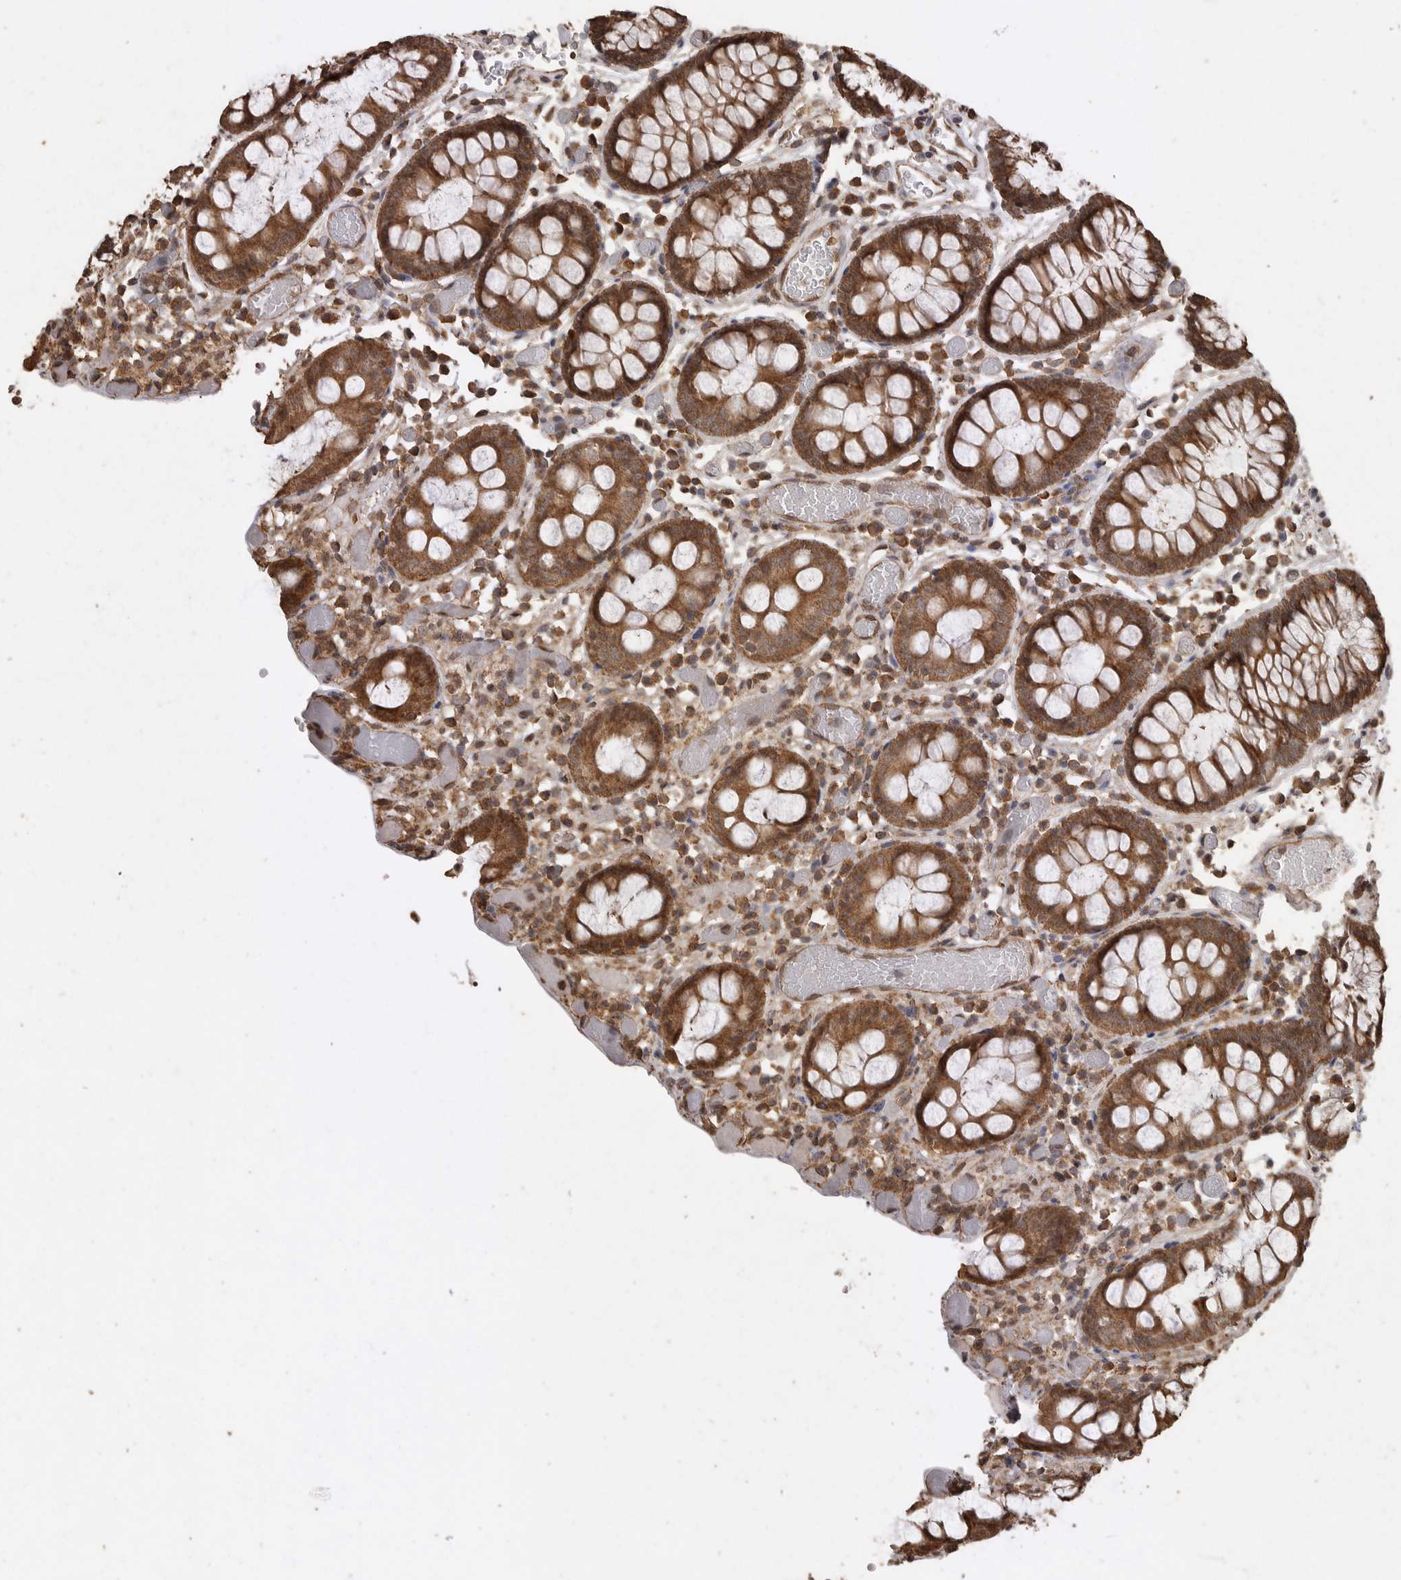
{"staining": {"intensity": "moderate", "quantity": ">75%", "location": "cytoplasmic/membranous"}, "tissue": "colon", "cell_type": "Endothelial cells", "image_type": "normal", "snomed": [{"axis": "morphology", "description": "Normal tissue, NOS"}, {"axis": "topography", "description": "Colon"}], "caption": "IHC staining of benign colon, which reveals medium levels of moderate cytoplasmic/membranous expression in approximately >75% of endothelial cells indicating moderate cytoplasmic/membranous protein positivity. The staining was performed using DAB (brown) for protein detection and nuclei were counterstained in hematoxylin (blue).", "gene": "PINK1", "patient": {"sex": "male", "age": 14}}